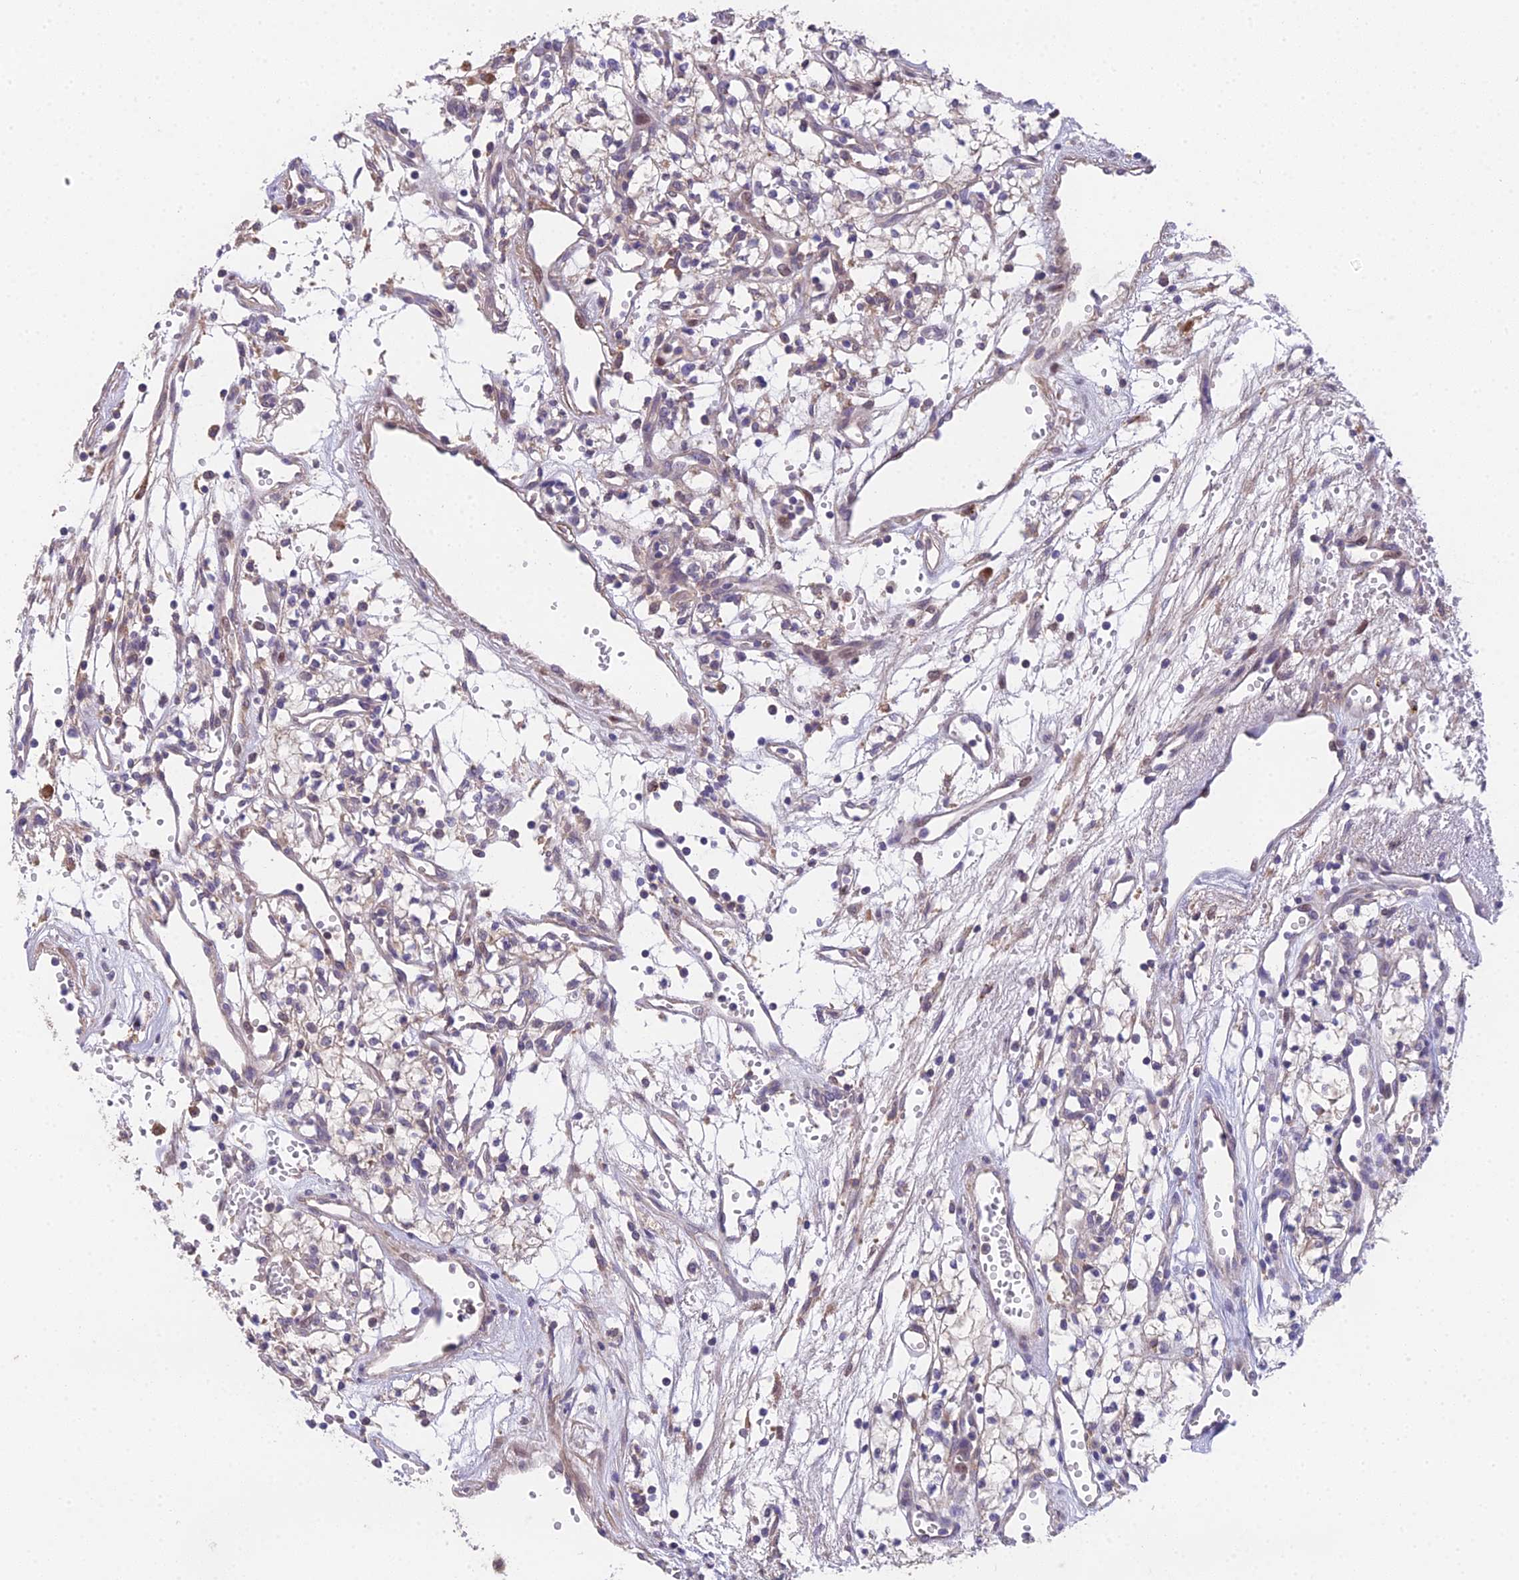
{"staining": {"intensity": "negative", "quantity": "none", "location": "none"}, "tissue": "renal cancer", "cell_type": "Tumor cells", "image_type": "cancer", "snomed": [{"axis": "morphology", "description": "Adenocarcinoma, NOS"}, {"axis": "topography", "description": "Kidney"}], "caption": "High power microscopy histopathology image of an IHC photomicrograph of renal cancer, revealing no significant positivity in tumor cells. (DAB IHC with hematoxylin counter stain).", "gene": "PUS10", "patient": {"sex": "male", "age": 59}}